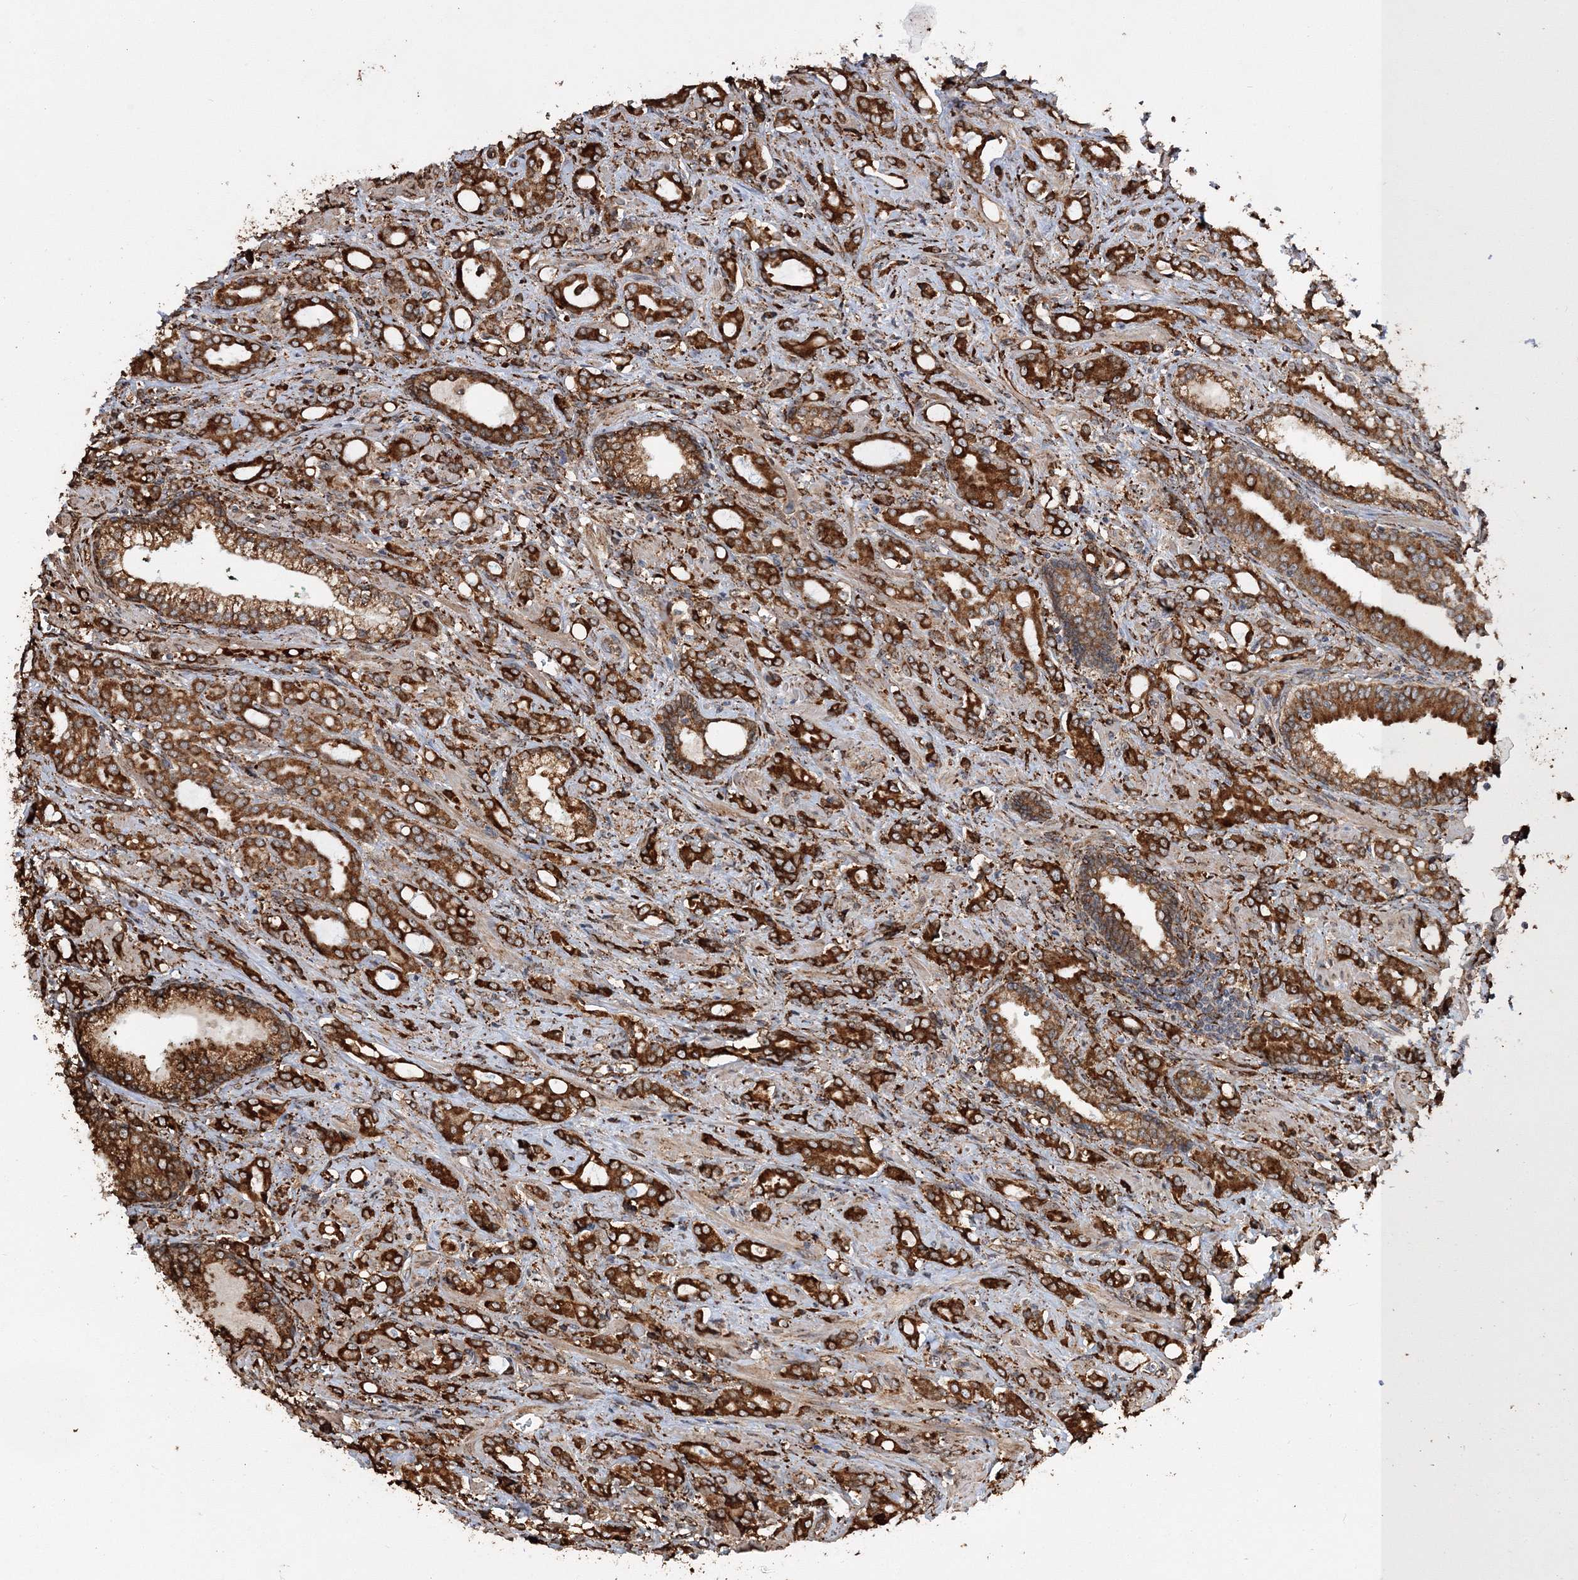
{"staining": {"intensity": "strong", "quantity": ">75%", "location": "cytoplasmic/membranous"}, "tissue": "prostate cancer", "cell_type": "Tumor cells", "image_type": "cancer", "snomed": [{"axis": "morphology", "description": "Adenocarcinoma, High grade"}, {"axis": "topography", "description": "Prostate"}], "caption": "Approximately >75% of tumor cells in human prostate cancer (adenocarcinoma (high-grade)) exhibit strong cytoplasmic/membranous protein staining as visualized by brown immunohistochemical staining.", "gene": "SCRN3", "patient": {"sex": "male", "age": 72}}